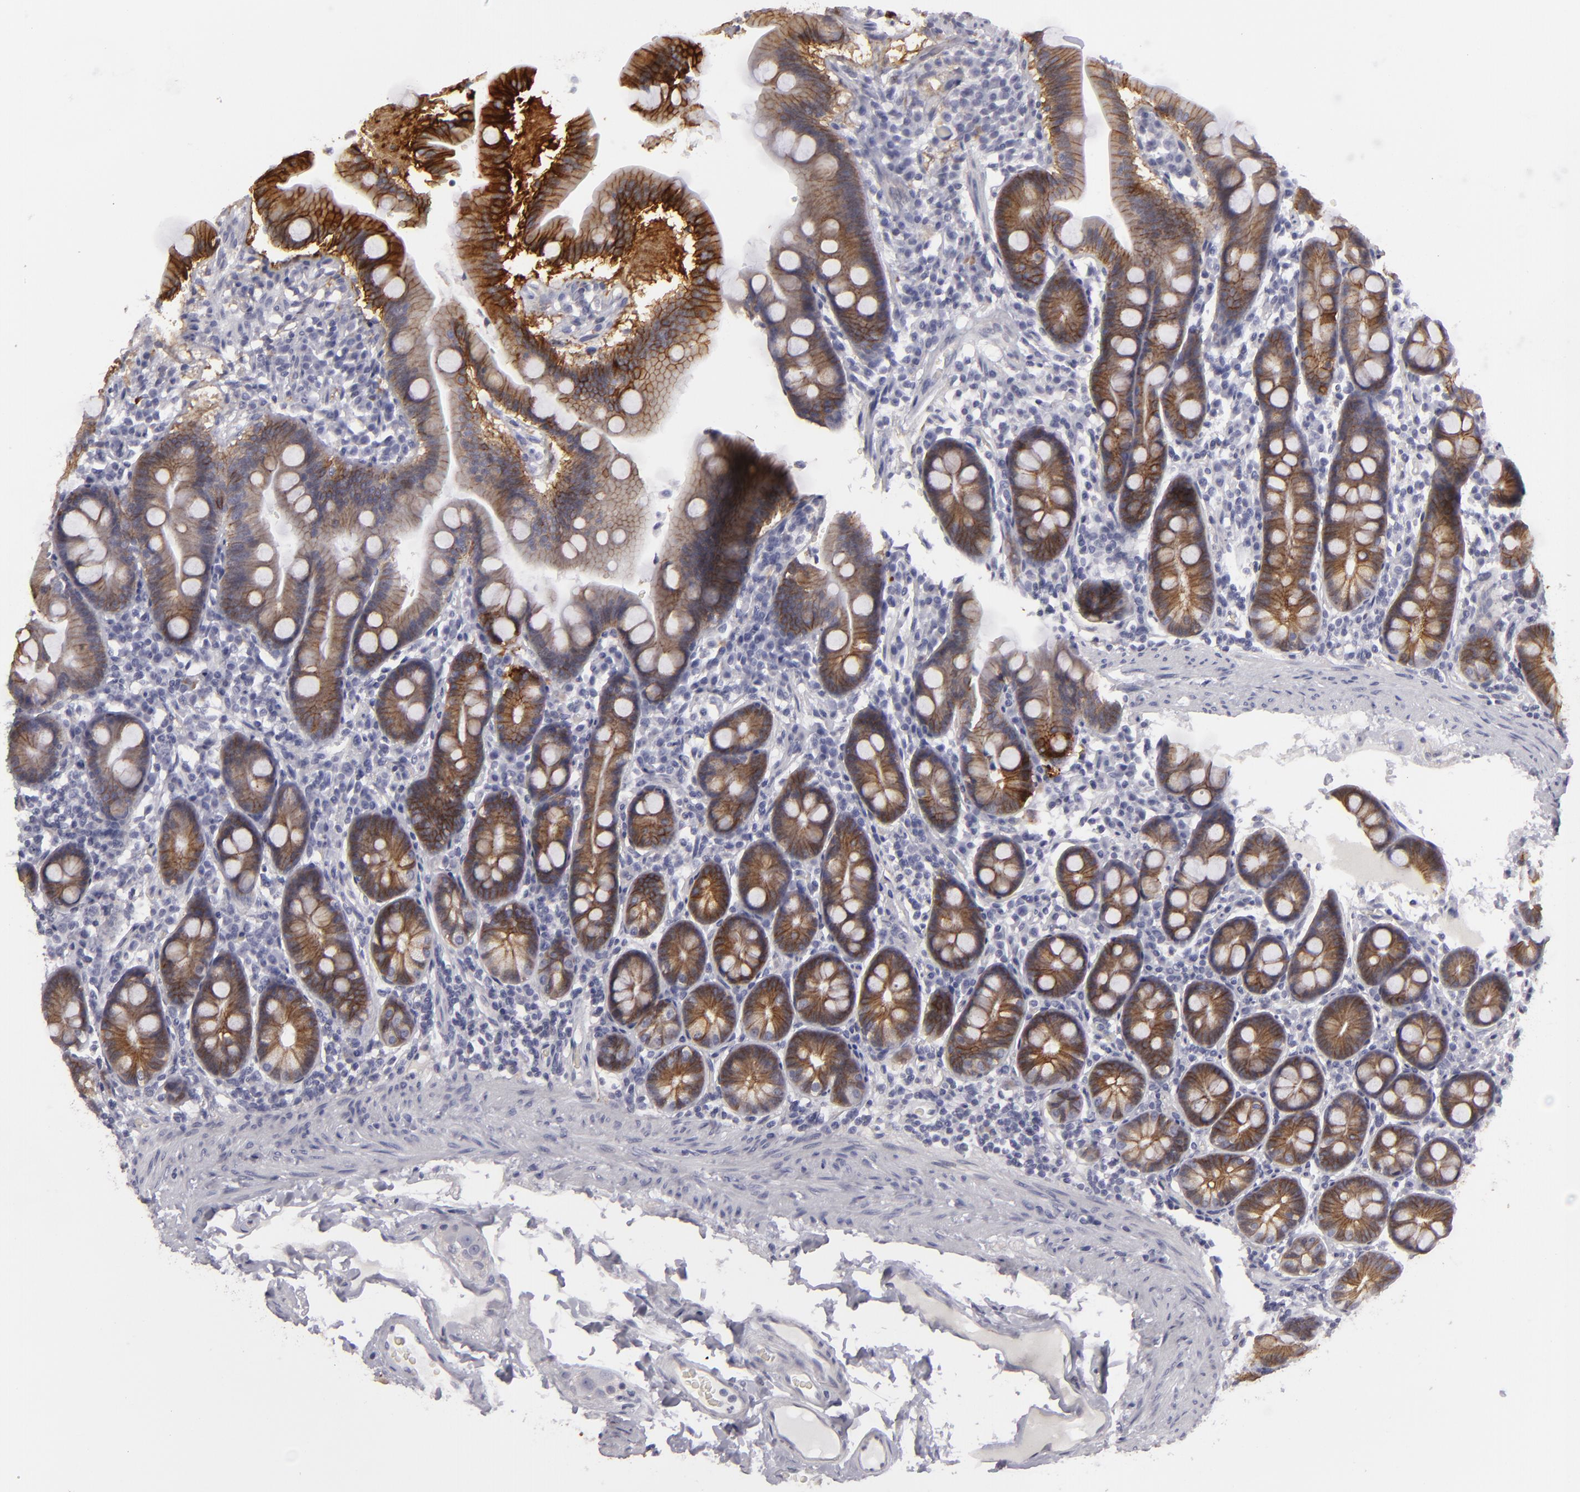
{"staining": {"intensity": "moderate", "quantity": ">75%", "location": "cytoplasmic/membranous"}, "tissue": "duodenum", "cell_type": "Glandular cells", "image_type": "normal", "snomed": [{"axis": "morphology", "description": "Normal tissue, NOS"}, {"axis": "topography", "description": "Duodenum"}], "caption": "This histopathology image exhibits benign duodenum stained with IHC to label a protein in brown. The cytoplasmic/membranous of glandular cells show moderate positivity for the protein. Nuclei are counter-stained blue.", "gene": "JUP", "patient": {"sex": "male", "age": 50}}